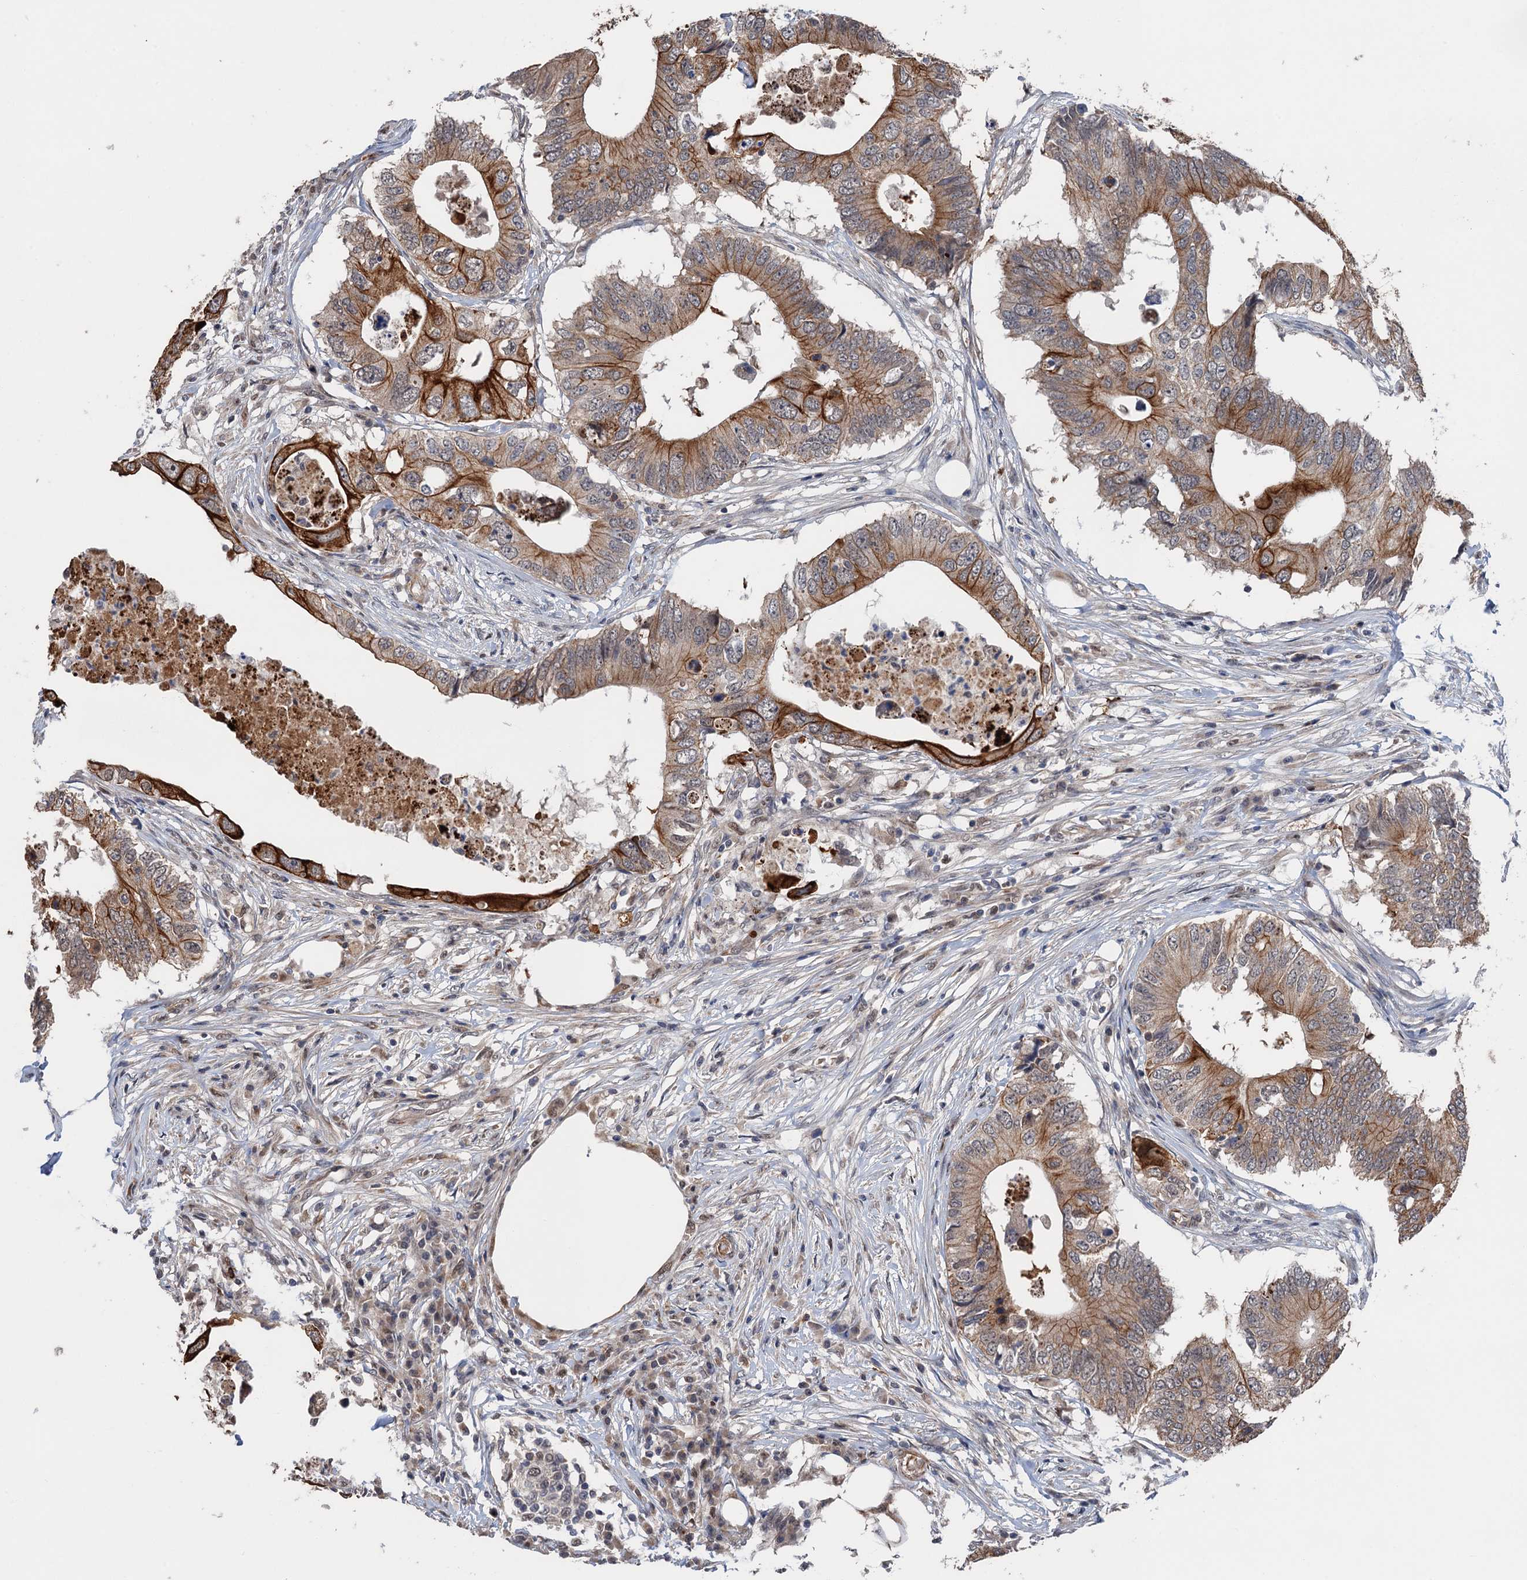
{"staining": {"intensity": "strong", "quantity": "<25%", "location": "cytoplasmic/membranous"}, "tissue": "colorectal cancer", "cell_type": "Tumor cells", "image_type": "cancer", "snomed": [{"axis": "morphology", "description": "Adenocarcinoma, NOS"}, {"axis": "topography", "description": "Colon"}], "caption": "Immunohistochemical staining of human colorectal adenocarcinoma displays medium levels of strong cytoplasmic/membranous staining in approximately <25% of tumor cells.", "gene": "TTC31", "patient": {"sex": "male", "age": 71}}